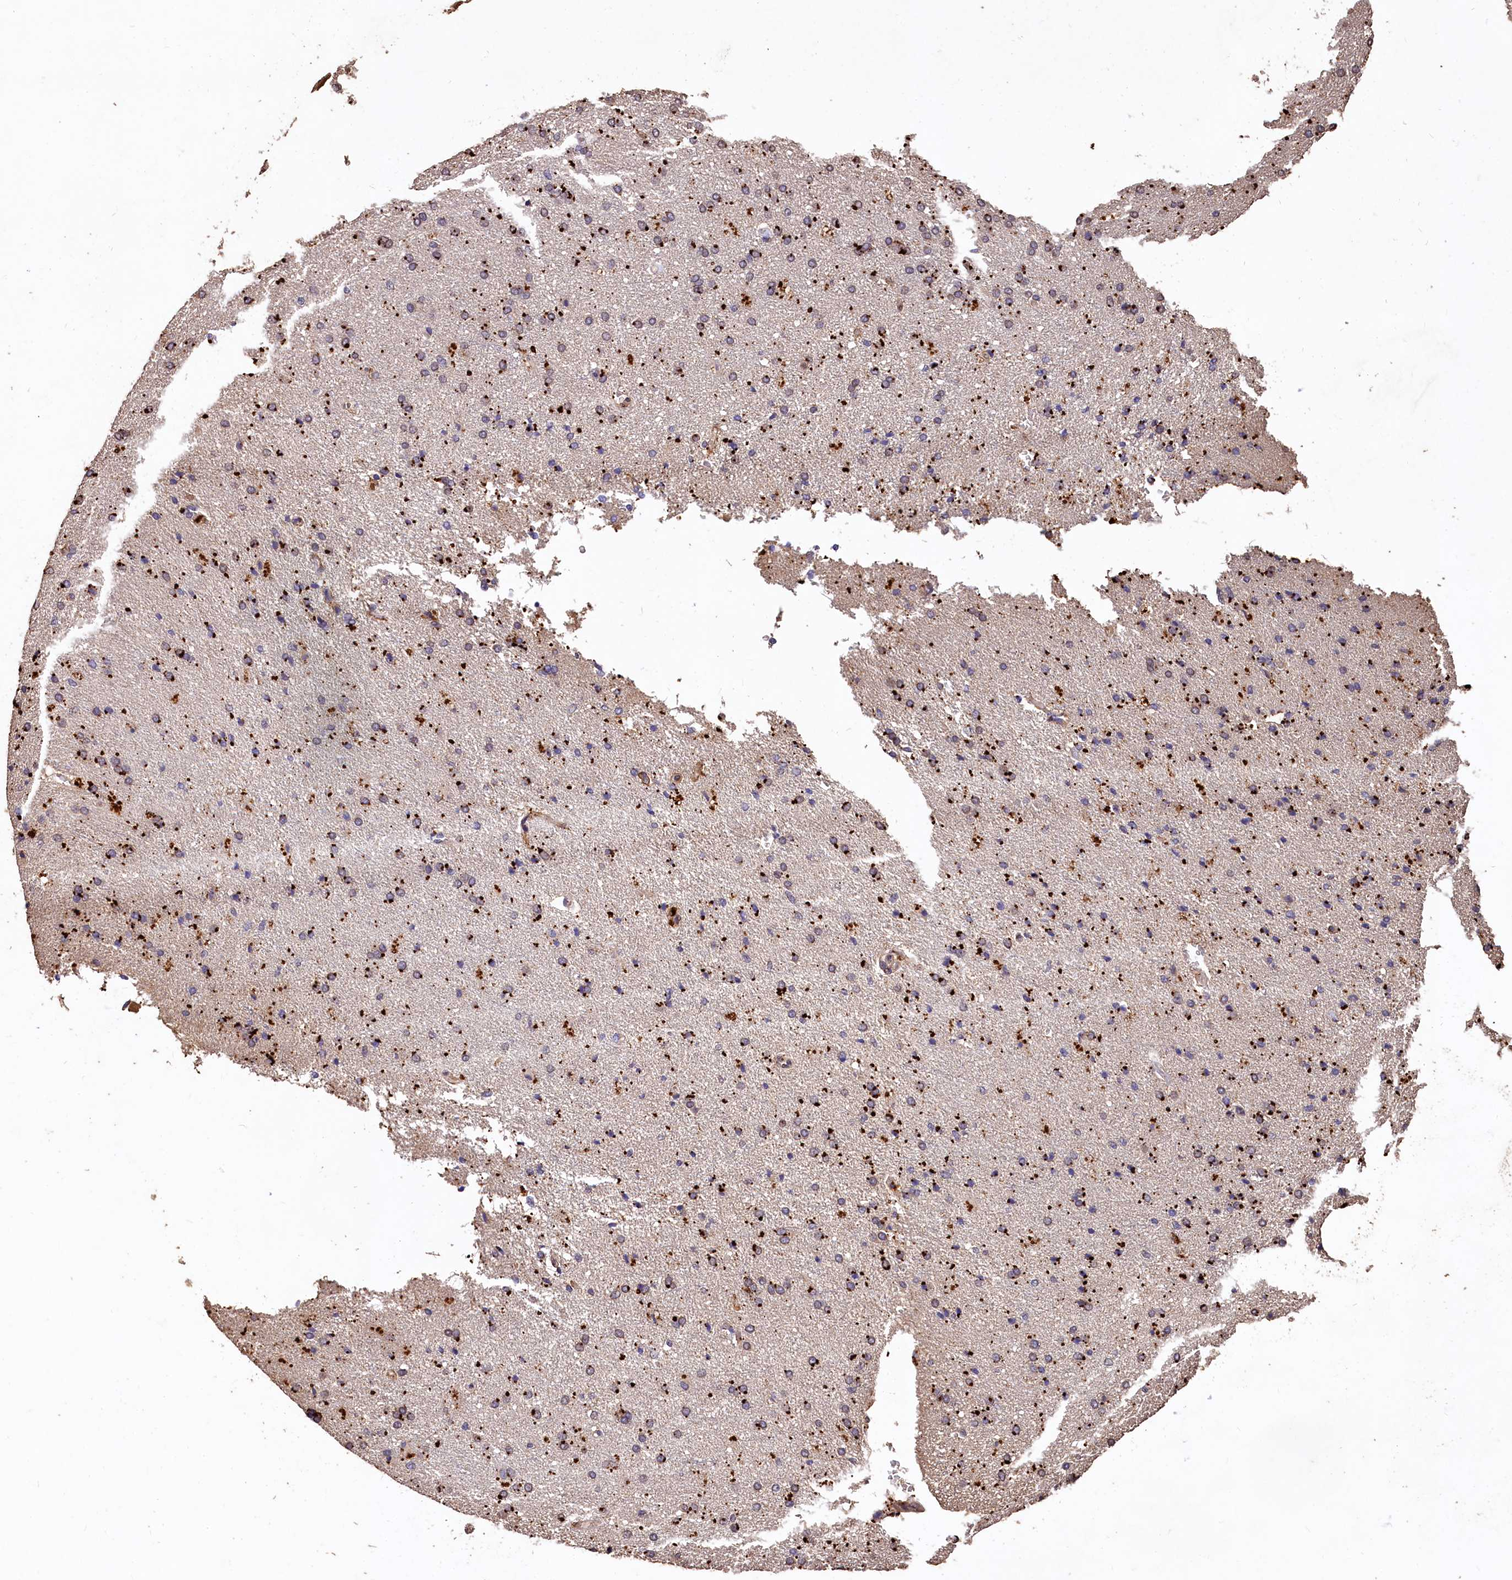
{"staining": {"intensity": "negative", "quantity": "none", "location": "none"}, "tissue": "cerebral cortex", "cell_type": "Endothelial cells", "image_type": "normal", "snomed": [{"axis": "morphology", "description": "Normal tissue, NOS"}, {"axis": "topography", "description": "Cerebral cortex"}], "caption": "DAB (3,3'-diaminobenzidine) immunohistochemical staining of unremarkable cerebral cortex demonstrates no significant expression in endothelial cells.", "gene": "LSM4", "patient": {"sex": "male", "age": 62}}